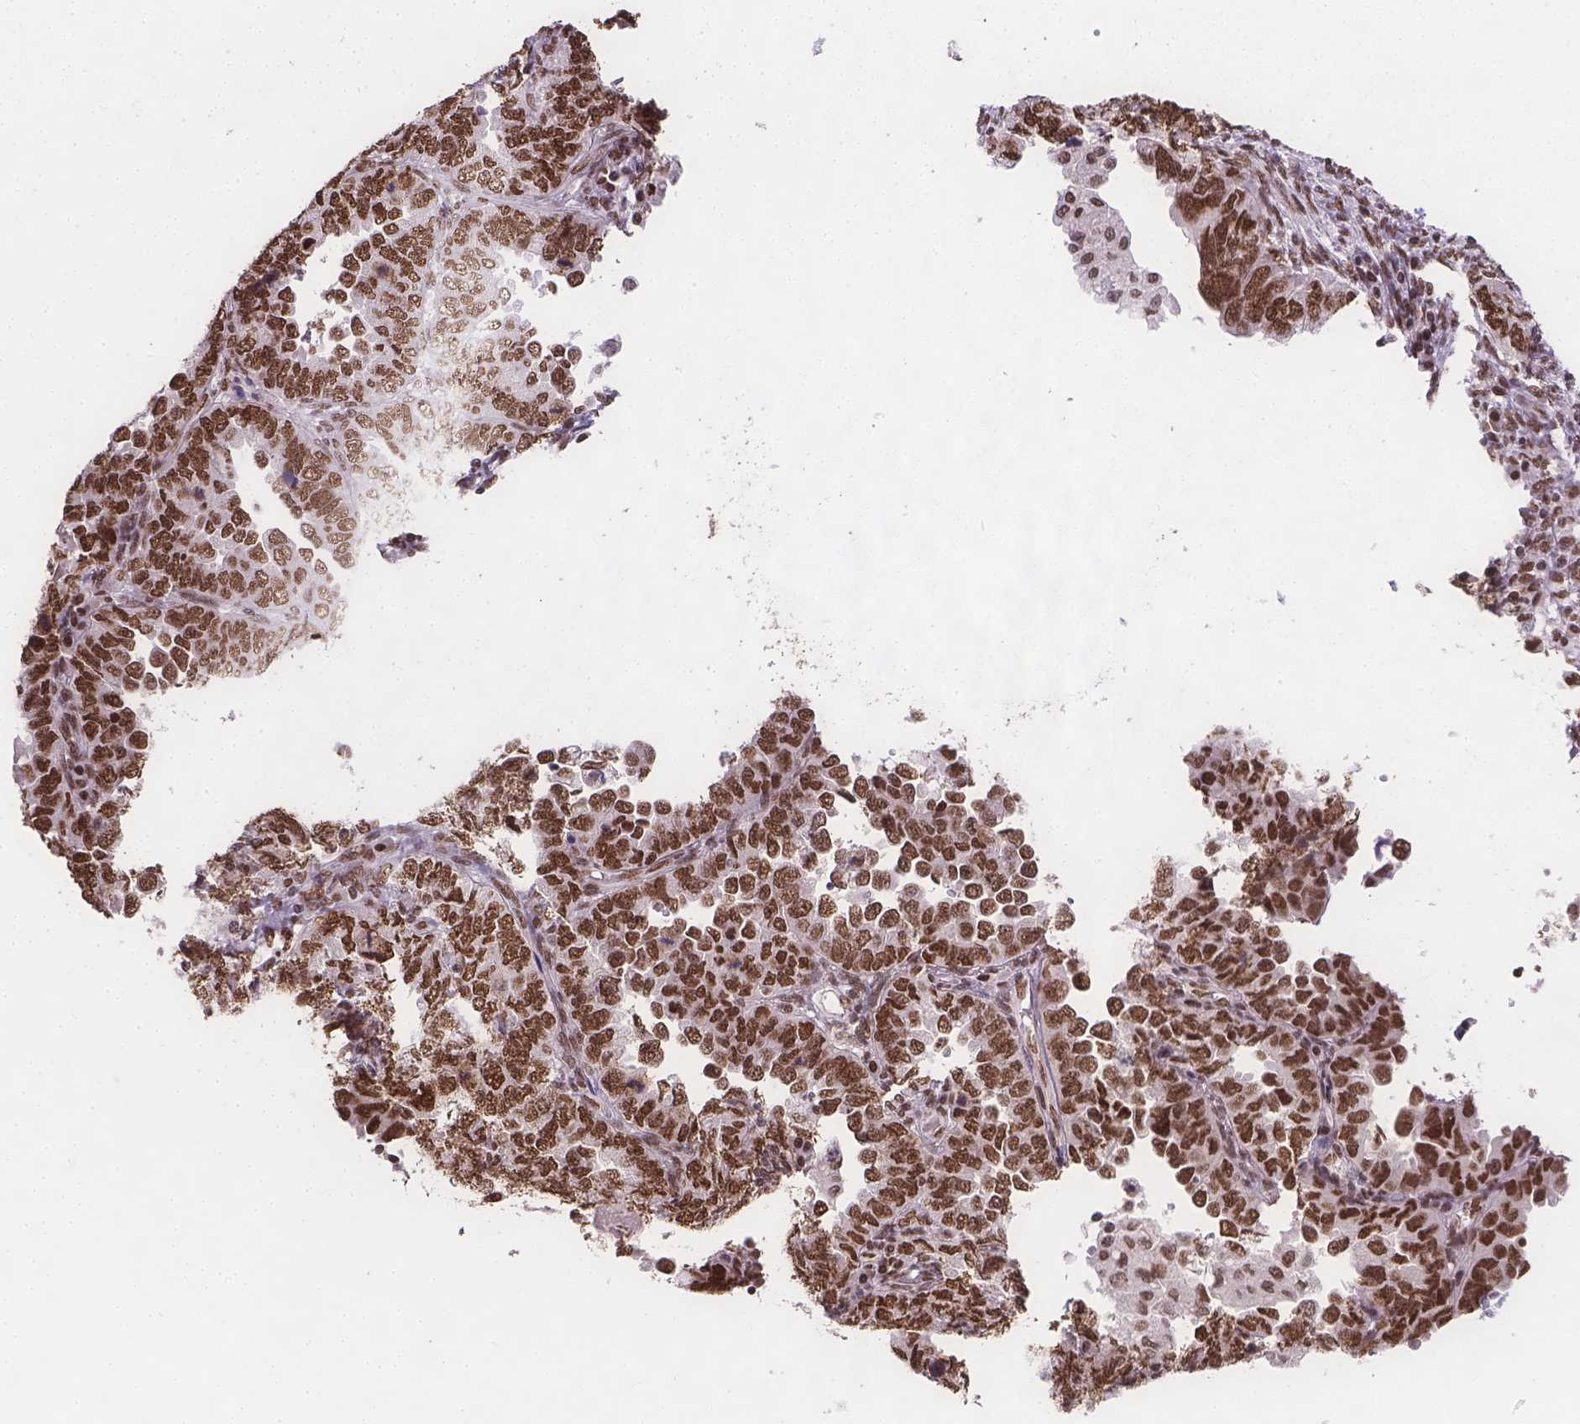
{"staining": {"intensity": "strong", "quantity": ">75%", "location": "nuclear"}, "tissue": "endometrial cancer", "cell_type": "Tumor cells", "image_type": "cancer", "snomed": [{"axis": "morphology", "description": "Adenocarcinoma, NOS"}, {"axis": "topography", "description": "Endometrium"}], "caption": "There is high levels of strong nuclear expression in tumor cells of adenocarcinoma (endometrial), as demonstrated by immunohistochemical staining (brown color).", "gene": "FANCE", "patient": {"sex": "female", "age": 79}}